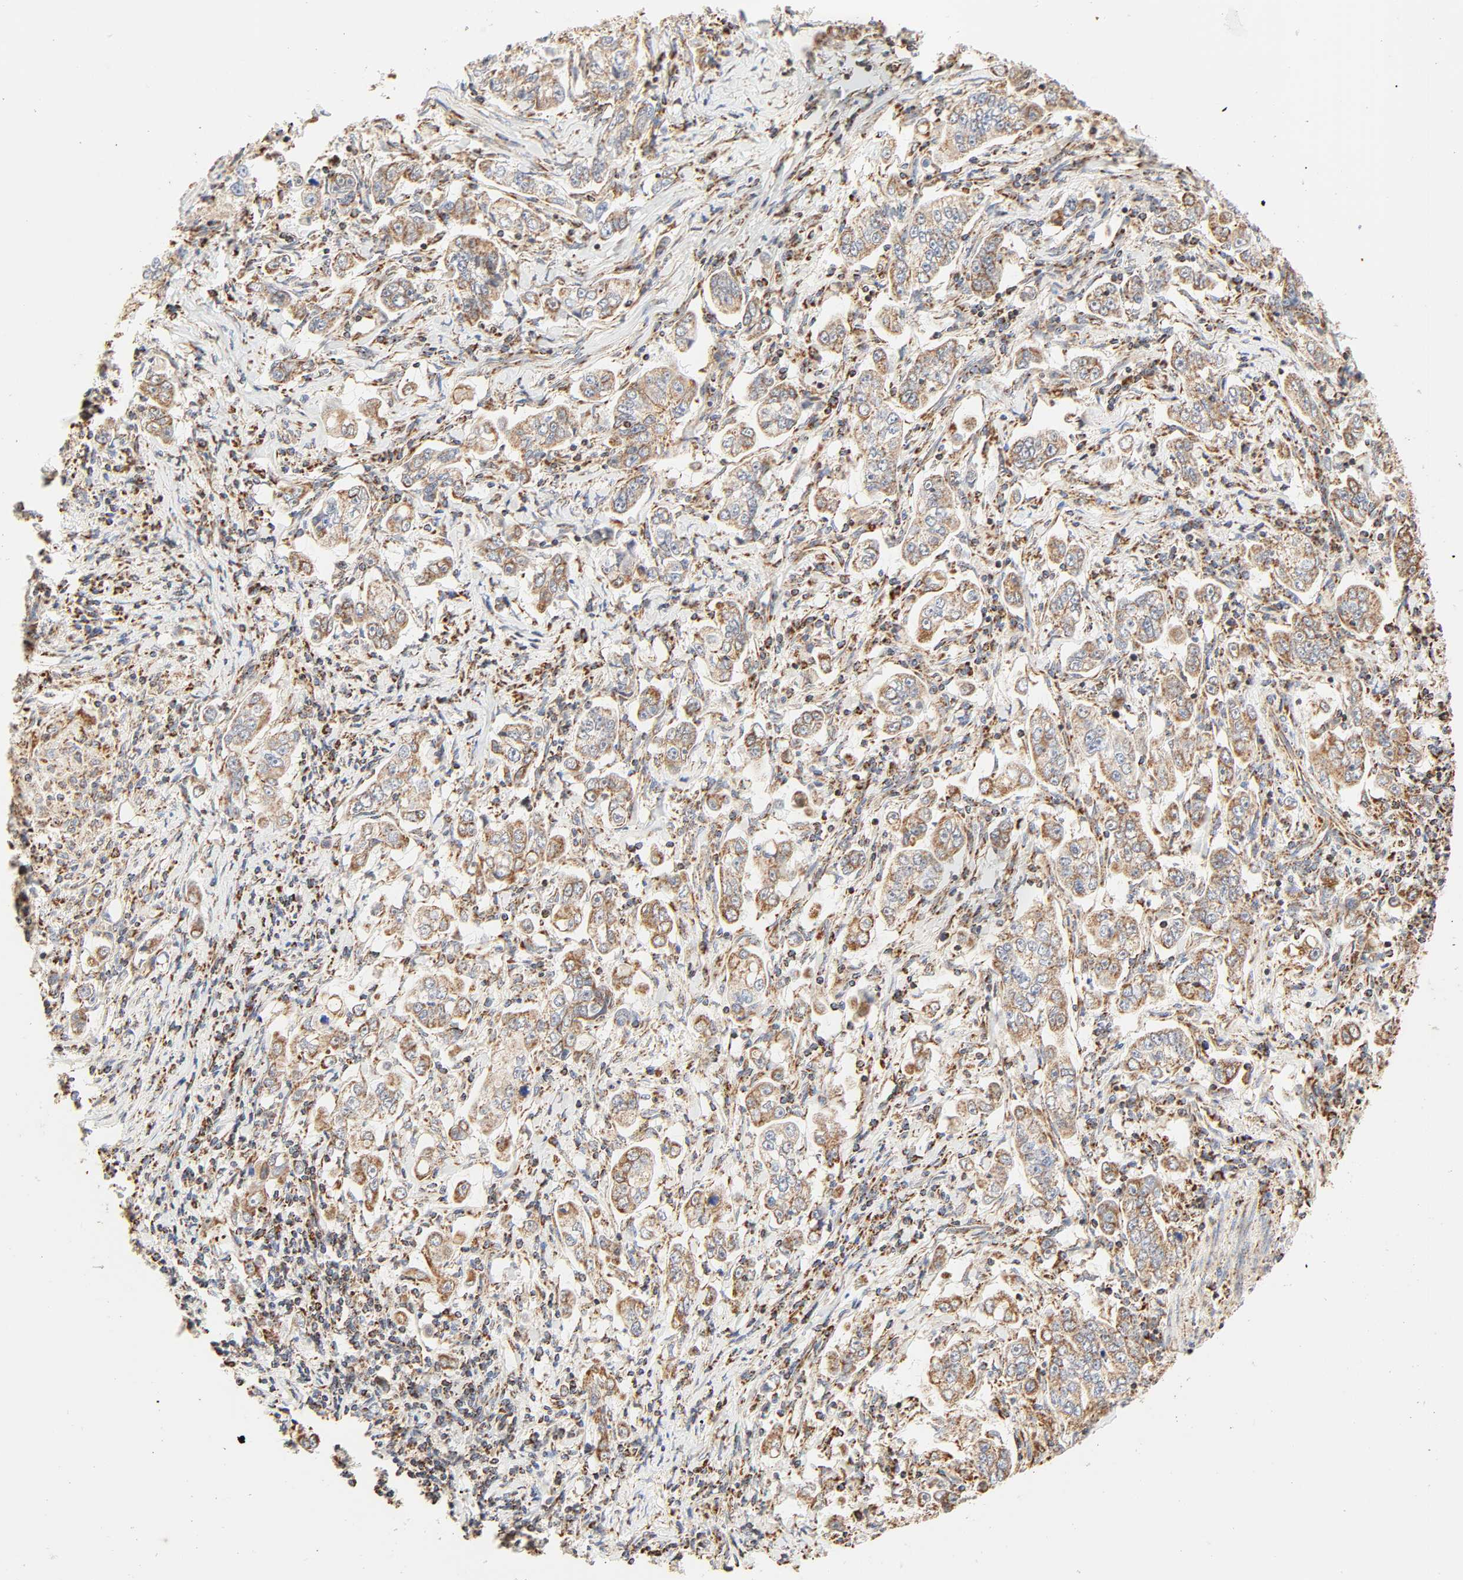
{"staining": {"intensity": "moderate", "quantity": ">75%", "location": "cytoplasmic/membranous"}, "tissue": "stomach cancer", "cell_type": "Tumor cells", "image_type": "cancer", "snomed": [{"axis": "morphology", "description": "Adenocarcinoma, NOS"}, {"axis": "topography", "description": "Stomach, lower"}], "caption": "This image reveals immunohistochemistry staining of human stomach adenocarcinoma, with medium moderate cytoplasmic/membranous positivity in about >75% of tumor cells.", "gene": "ZMAT5", "patient": {"sex": "female", "age": 72}}